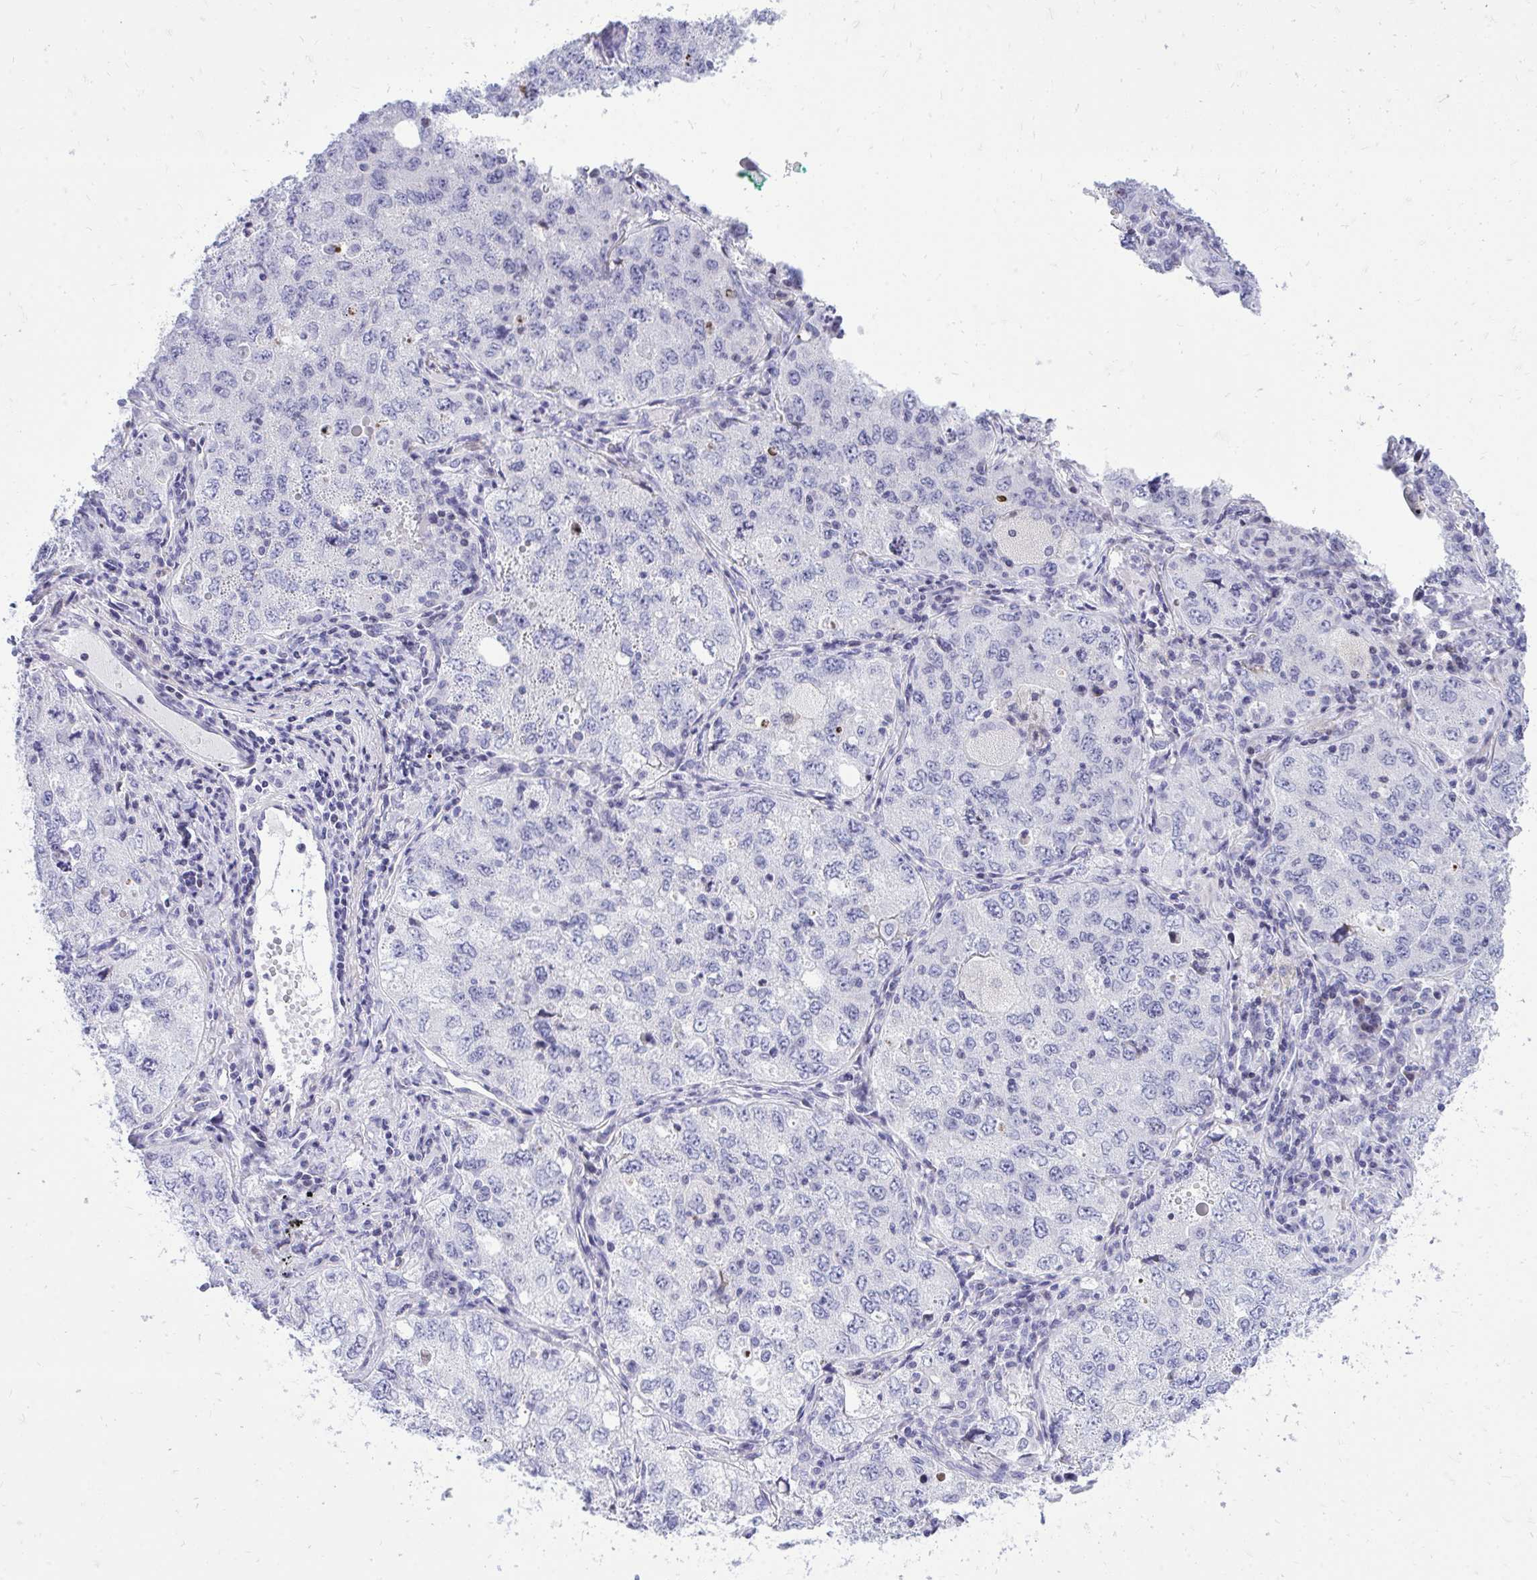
{"staining": {"intensity": "negative", "quantity": "none", "location": "none"}, "tissue": "lung cancer", "cell_type": "Tumor cells", "image_type": "cancer", "snomed": [{"axis": "morphology", "description": "Adenocarcinoma, NOS"}, {"axis": "topography", "description": "Lung"}], "caption": "Lung cancer (adenocarcinoma) was stained to show a protein in brown. There is no significant staining in tumor cells.", "gene": "GABRA1", "patient": {"sex": "female", "age": 57}}